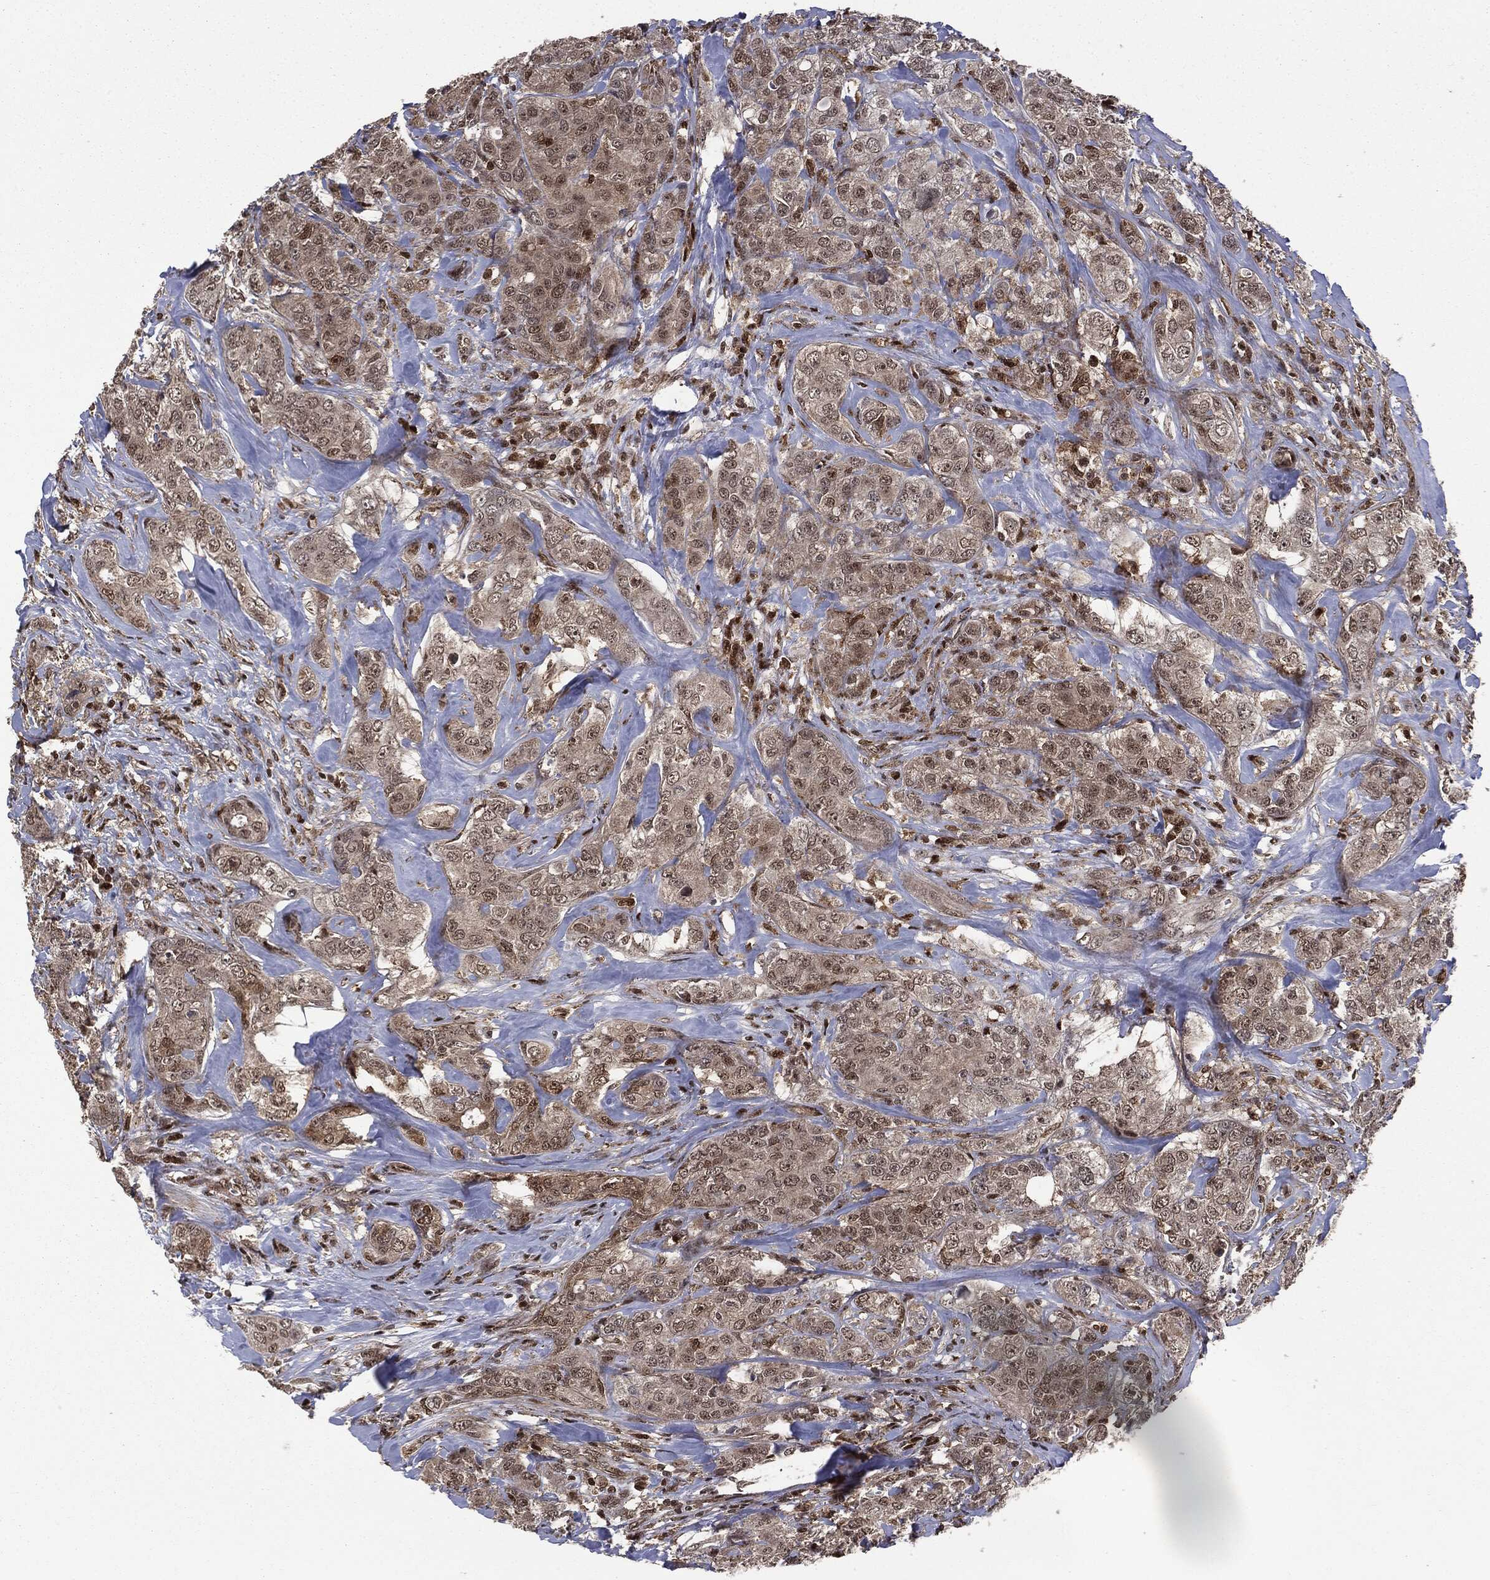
{"staining": {"intensity": "weak", "quantity": "<25%", "location": "cytoplasmic/membranous,nuclear"}, "tissue": "breast cancer", "cell_type": "Tumor cells", "image_type": "cancer", "snomed": [{"axis": "morphology", "description": "Normal tissue, NOS"}, {"axis": "morphology", "description": "Duct carcinoma"}, {"axis": "topography", "description": "Breast"}], "caption": "This is a histopathology image of immunohistochemistry (IHC) staining of breast cancer, which shows no positivity in tumor cells.", "gene": "PTPA", "patient": {"sex": "female", "age": 43}}